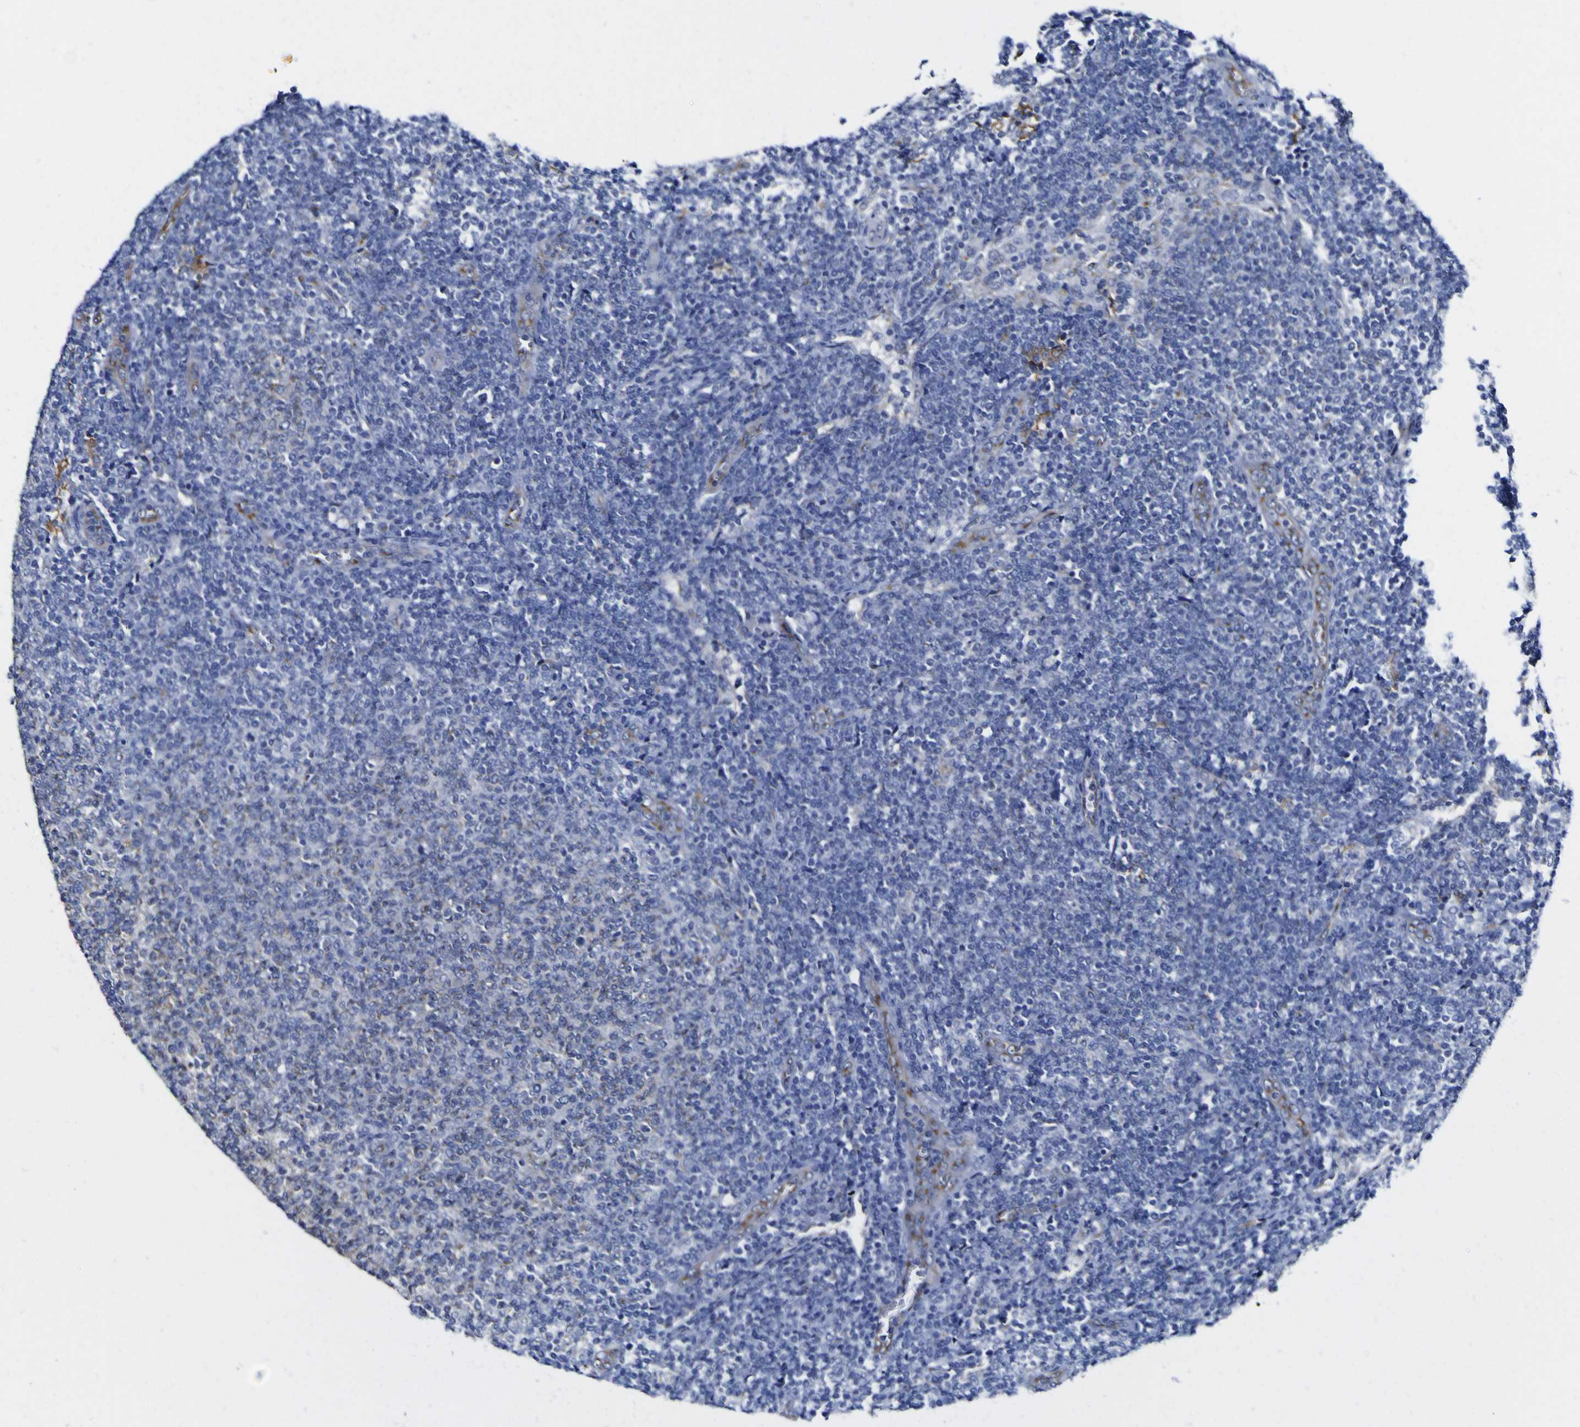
{"staining": {"intensity": "negative", "quantity": "none", "location": "none"}, "tissue": "lymphoma", "cell_type": "Tumor cells", "image_type": "cancer", "snomed": [{"axis": "morphology", "description": "Malignant lymphoma, non-Hodgkin's type, Low grade"}, {"axis": "topography", "description": "Lymph node"}], "caption": "An image of human lymphoma is negative for staining in tumor cells.", "gene": "GOLM1", "patient": {"sex": "male", "age": 66}}